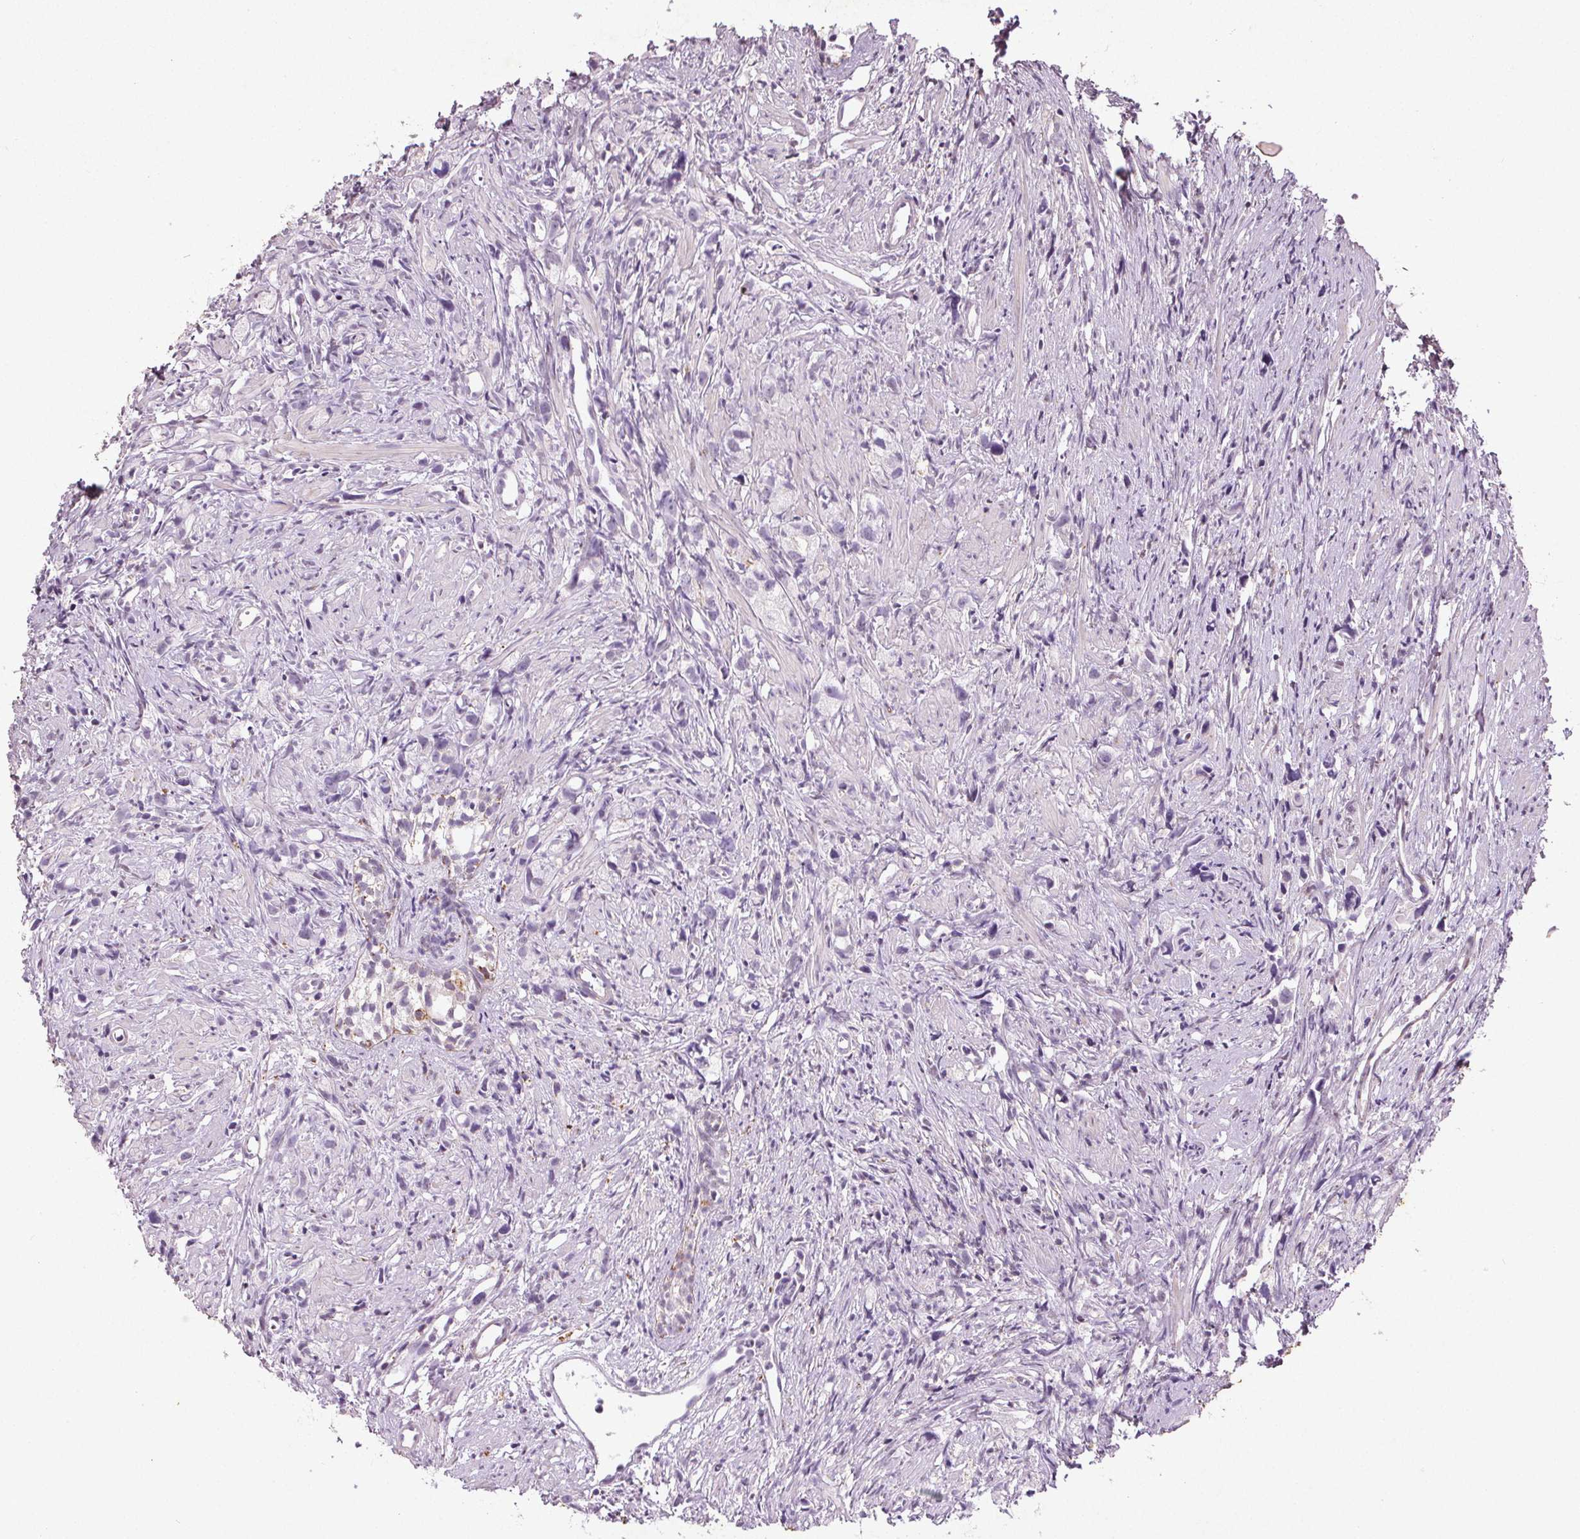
{"staining": {"intensity": "negative", "quantity": "none", "location": "none"}, "tissue": "prostate cancer", "cell_type": "Tumor cells", "image_type": "cancer", "snomed": [{"axis": "morphology", "description": "Adenocarcinoma, High grade"}, {"axis": "topography", "description": "Prostate"}], "caption": "DAB immunohistochemical staining of human prostate cancer (adenocarcinoma (high-grade)) shows no significant positivity in tumor cells.", "gene": "C19orf84", "patient": {"sex": "male", "age": 75}}